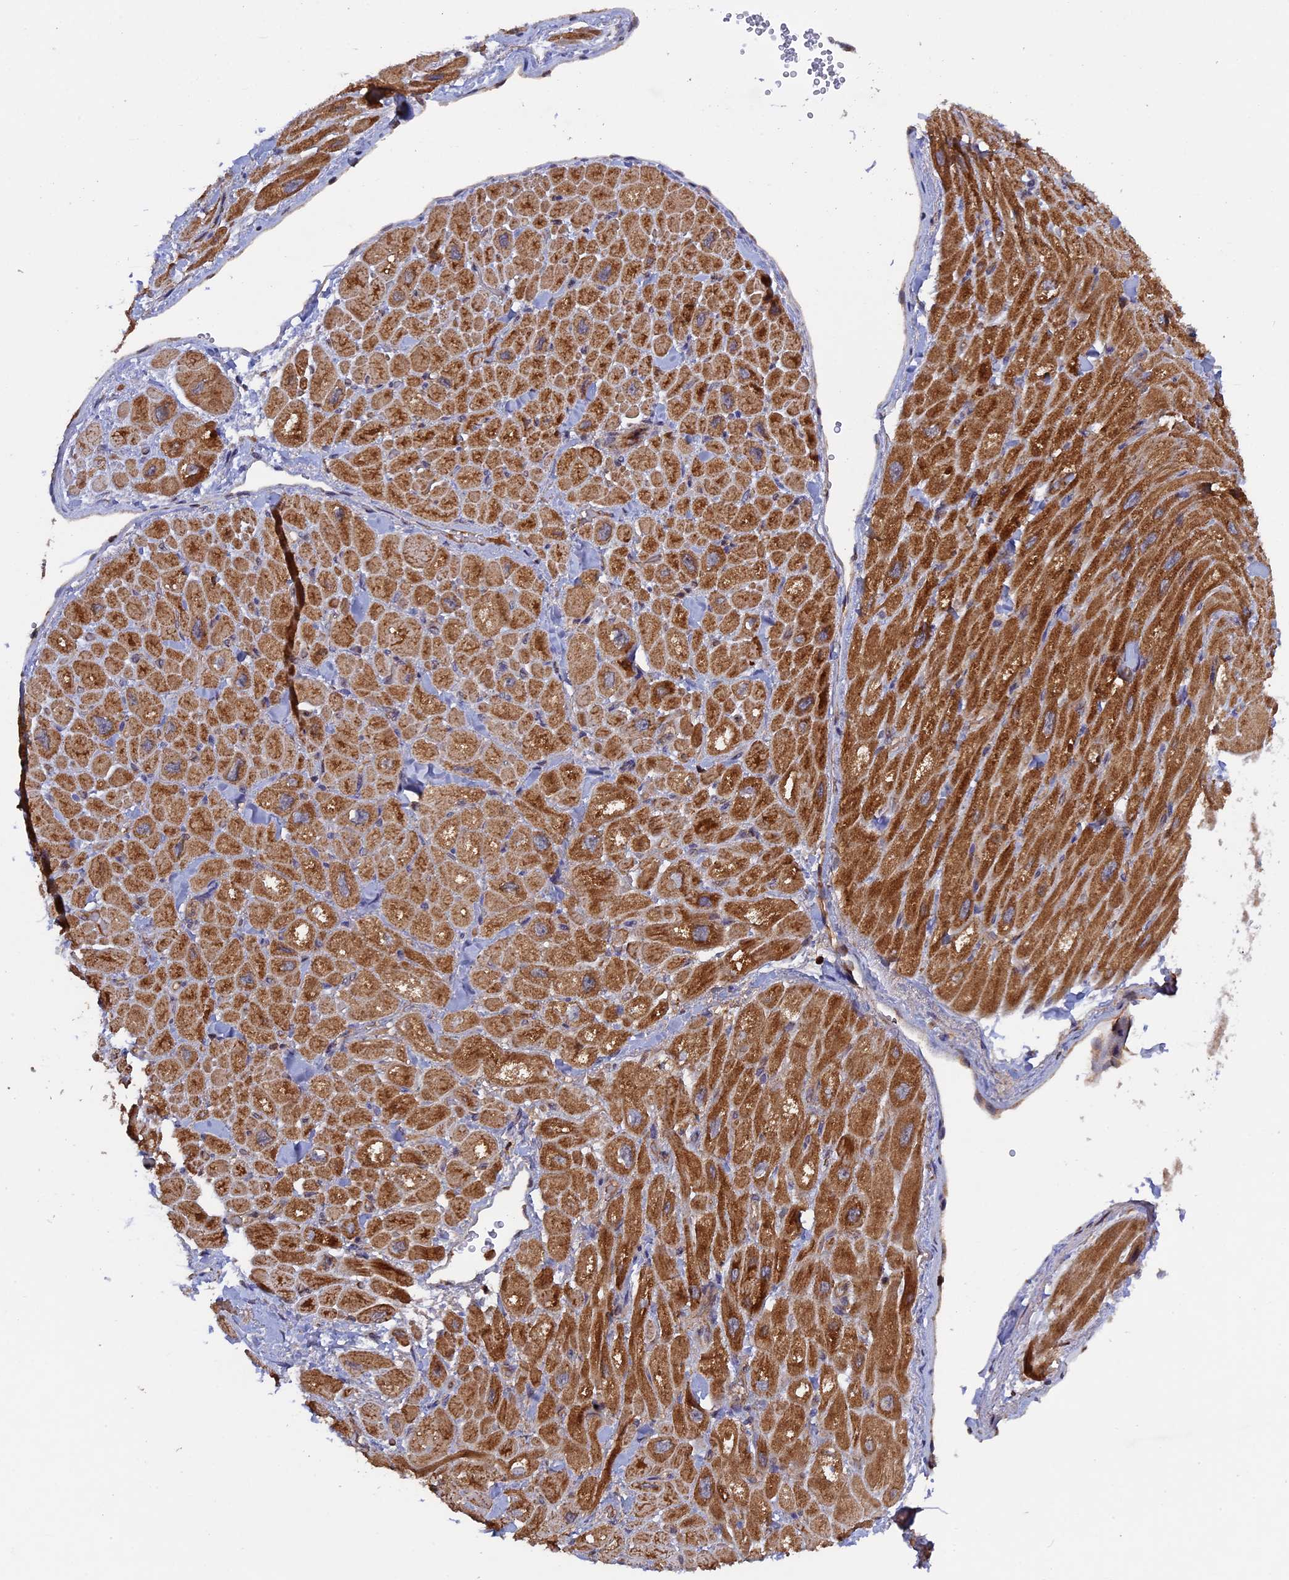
{"staining": {"intensity": "strong", "quantity": "25%-75%", "location": "cytoplasmic/membranous"}, "tissue": "heart muscle", "cell_type": "Cardiomyocytes", "image_type": "normal", "snomed": [{"axis": "morphology", "description": "Normal tissue, NOS"}, {"axis": "topography", "description": "Heart"}], "caption": "Cardiomyocytes demonstrate high levels of strong cytoplasmic/membranous positivity in approximately 25%-75% of cells in benign human heart muscle.", "gene": "RAB15", "patient": {"sex": "male", "age": 65}}